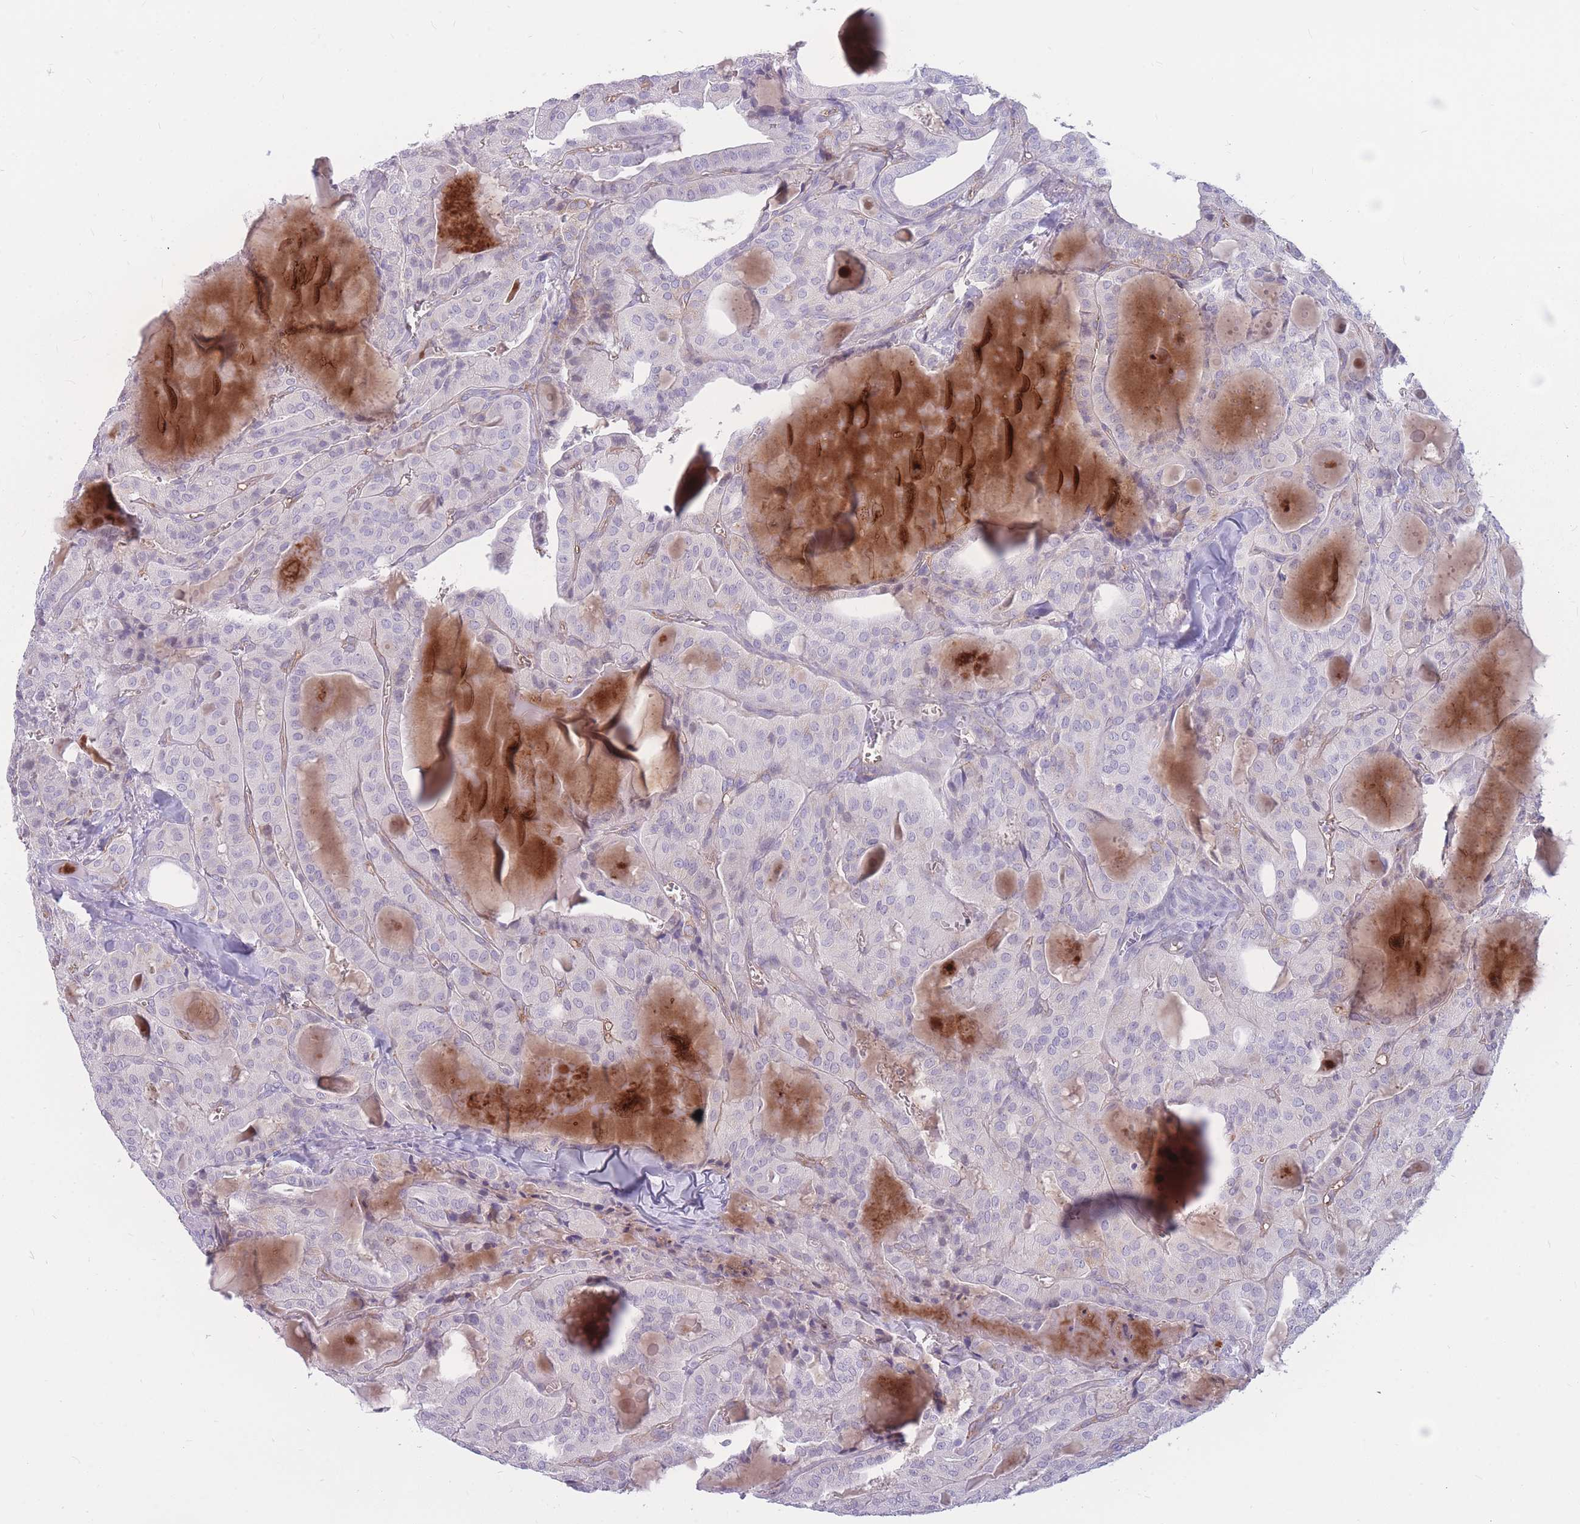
{"staining": {"intensity": "negative", "quantity": "none", "location": "none"}, "tissue": "thyroid cancer", "cell_type": "Tumor cells", "image_type": "cancer", "snomed": [{"axis": "morphology", "description": "Papillary adenocarcinoma, NOS"}, {"axis": "topography", "description": "Thyroid gland"}], "caption": "Immunohistochemistry (IHC) histopathology image of neoplastic tissue: thyroid papillary adenocarcinoma stained with DAB exhibits no significant protein staining in tumor cells. (Stains: DAB IHC with hematoxylin counter stain, Microscopy: brightfield microscopy at high magnification).", "gene": "GNA11", "patient": {"sex": "male", "age": 52}}